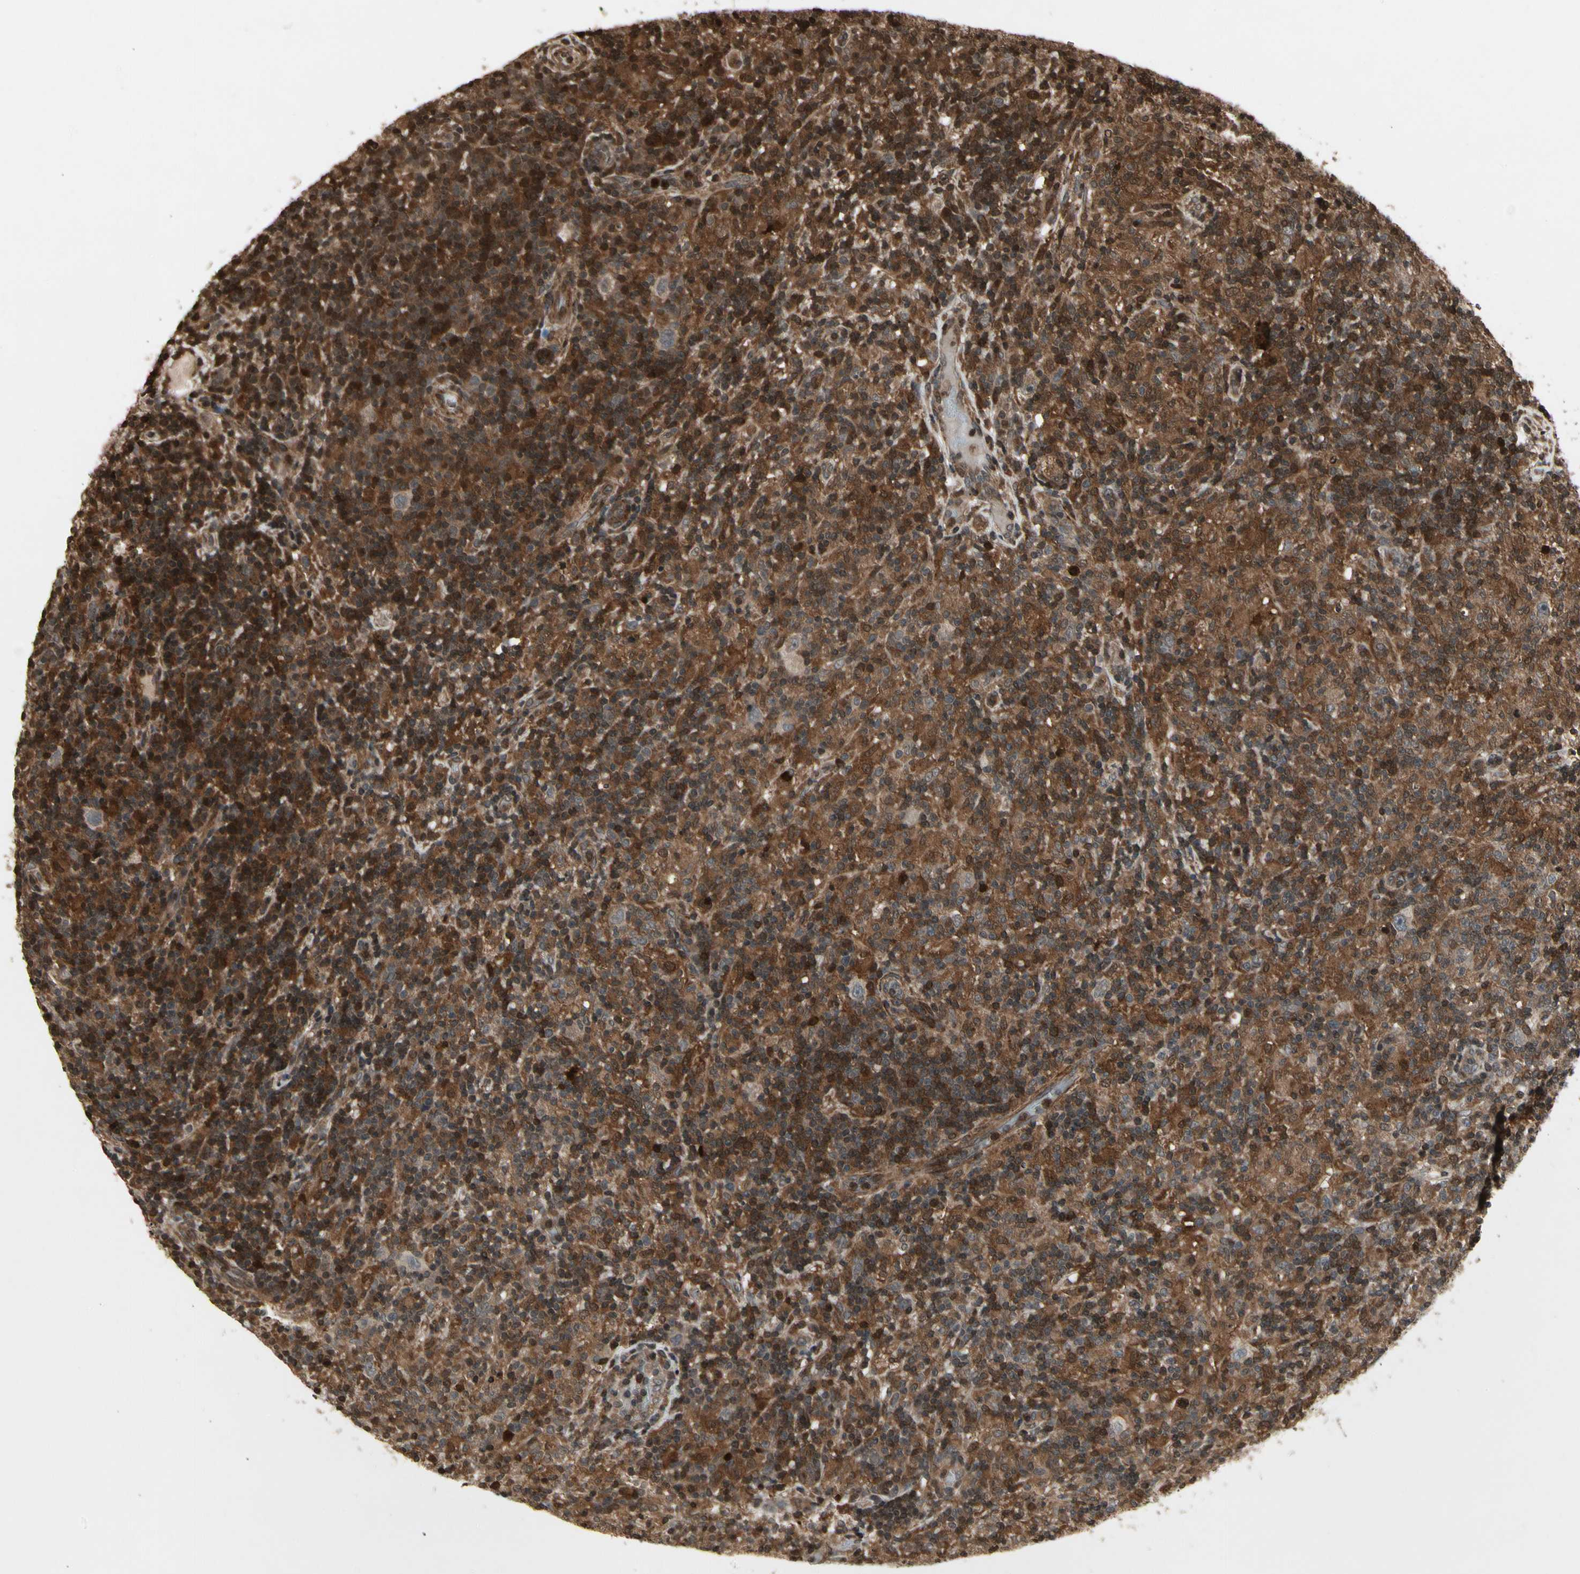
{"staining": {"intensity": "moderate", "quantity": ">75%", "location": "cytoplasmic/membranous,nuclear"}, "tissue": "lymphoma", "cell_type": "Tumor cells", "image_type": "cancer", "snomed": [{"axis": "morphology", "description": "Hodgkin's disease, NOS"}, {"axis": "topography", "description": "Lymph node"}], "caption": "A brown stain shows moderate cytoplasmic/membranous and nuclear expression of a protein in lymphoma tumor cells. The staining was performed using DAB (3,3'-diaminobenzidine) to visualize the protein expression in brown, while the nuclei were stained in blue with hematoxylin (Magnification: 20x).", "gene": "GLRX", "patient": {"sex": "male", "age": 70}}